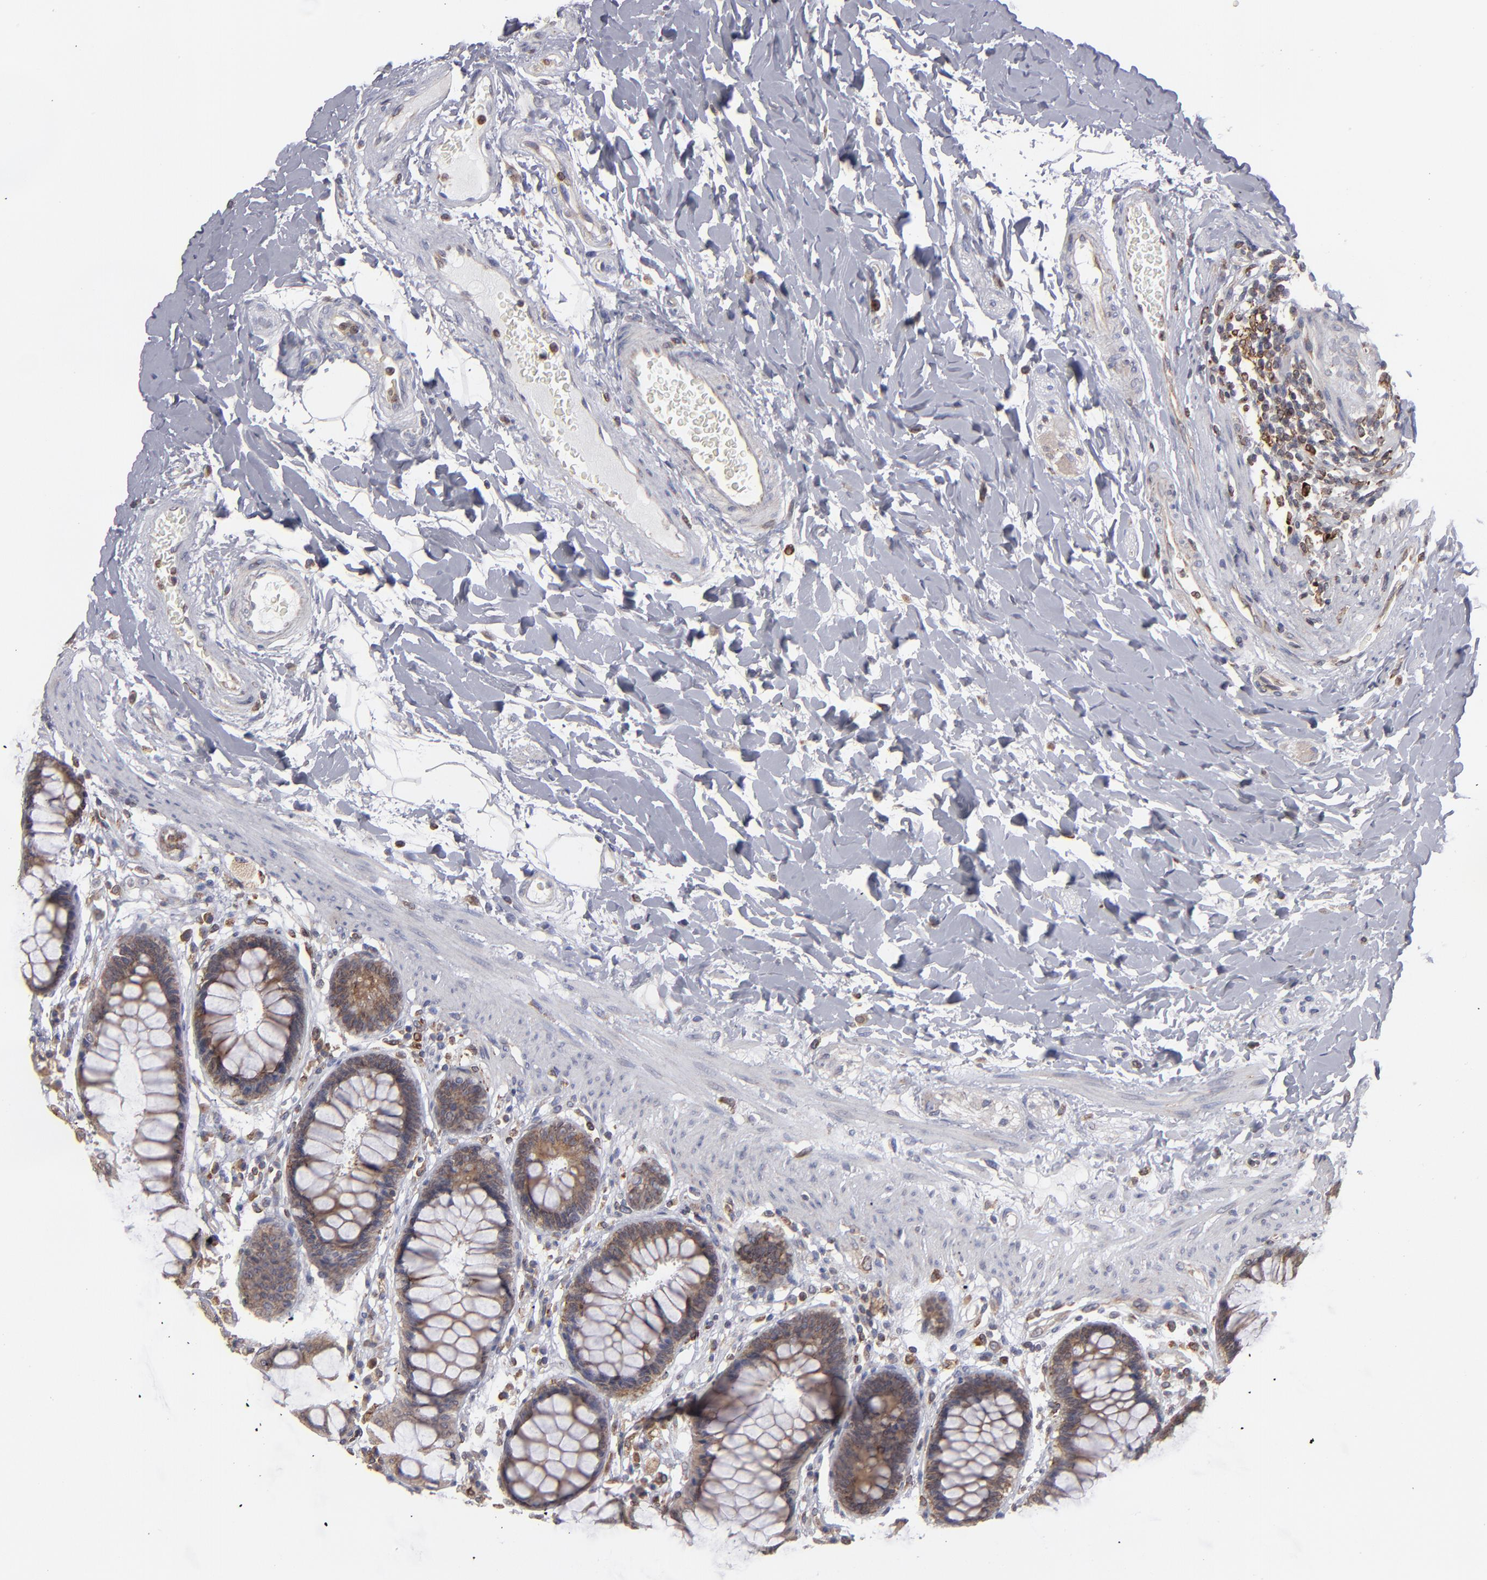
{"staining": {"intensity": "moderate", "quantity": ">75%", "location": "cytoplasmic/membranous"}, "tissue": "rectum", "cell_type": "Glandular cells", "image_type": "normal", "snomed": [{"axis": "morphology", "description": "Normal tissue, NOS"}, {"axis": "topography", "description": "Rectum"}], "caption": "Protein expression analysis of benign human rectum reveals moderate cytoplasmic/membranous positivity in about >75% of glandular cells. (DAB (3,3'-diaminobenzidine) = brown stain, brightfield microscopy at high magnification).", "gene": "TMX1", "patient": {"sex": "female", "age": 46}}